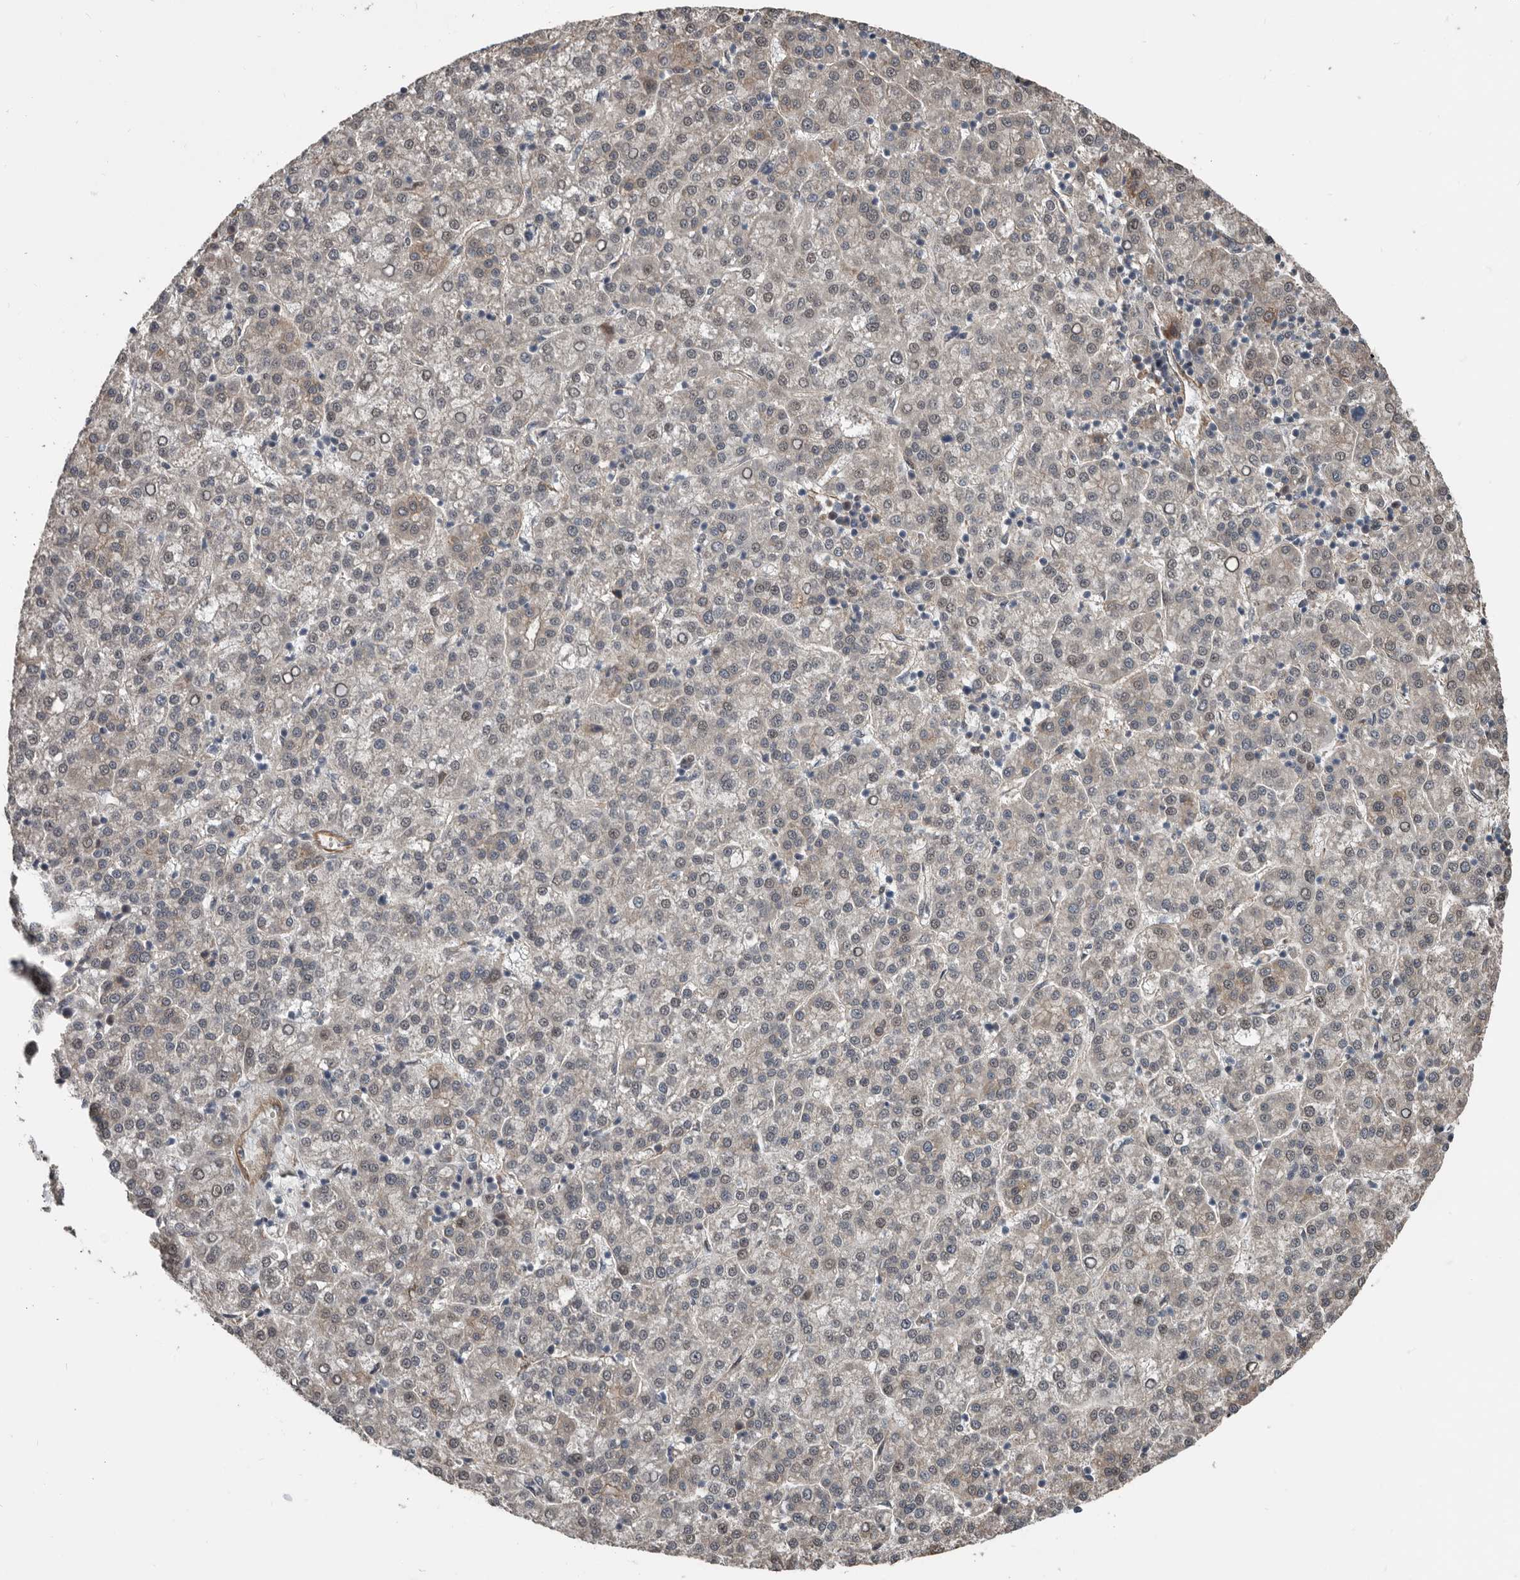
{"staining": {"intensity": "weak", "quantity": "<25%", "location": "cytoplasmic/membranous"}, "tissue": "liver cancer", "cell_type": "Tumor cells", "image_type": "cancer", "snomed": [{"axis": "morphology", "description": "Carcinoma, Hepatocellular, NOS"}, {"axis": "topography", "description": "Liver"}], "caption": "High power microscopy image of an IHC histopathology image of liver hepatocellular carcinoma, revealing no significant positivity in tumor cells.", "gene": "YOD1", "patient": {"sex": "female", "age": 58}}